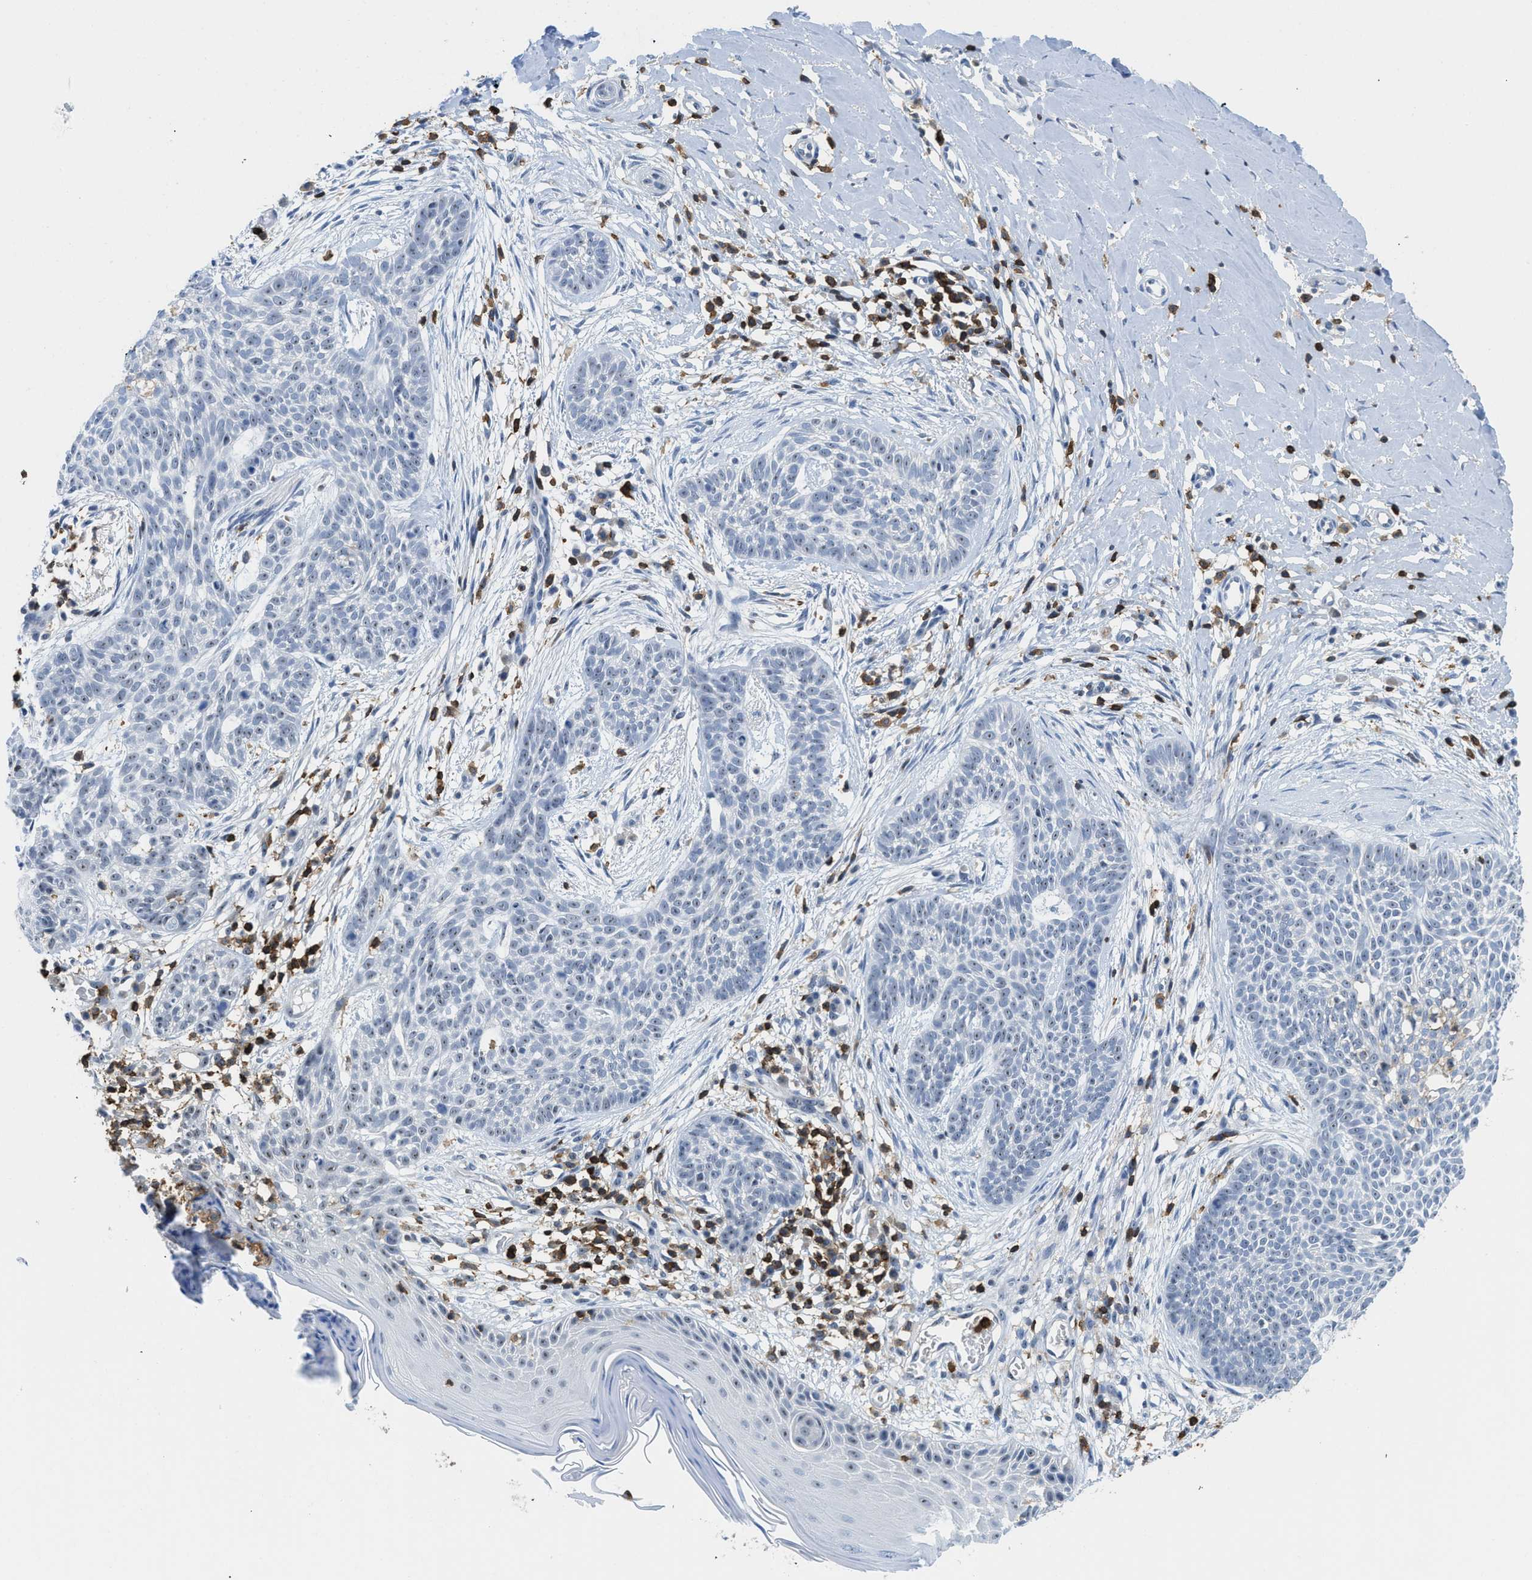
{"staining": {"intensity": "negative", "quantity": "none", "location": "none"}, "tissue": "skin cancer", "cell_type": "Tumor cells", "image_type": "cancer", "snomed": [{"axis": "morphology", "description": "Basal cell carcinoma"}, {"axis": "topography", "description": "Skin"}], "caption": "Tumor cells are negative for brown protein staining in basal cell carcinoma (skin).", "gene": "FAM151A", "patient": {"sex": "female", "age": 59}}